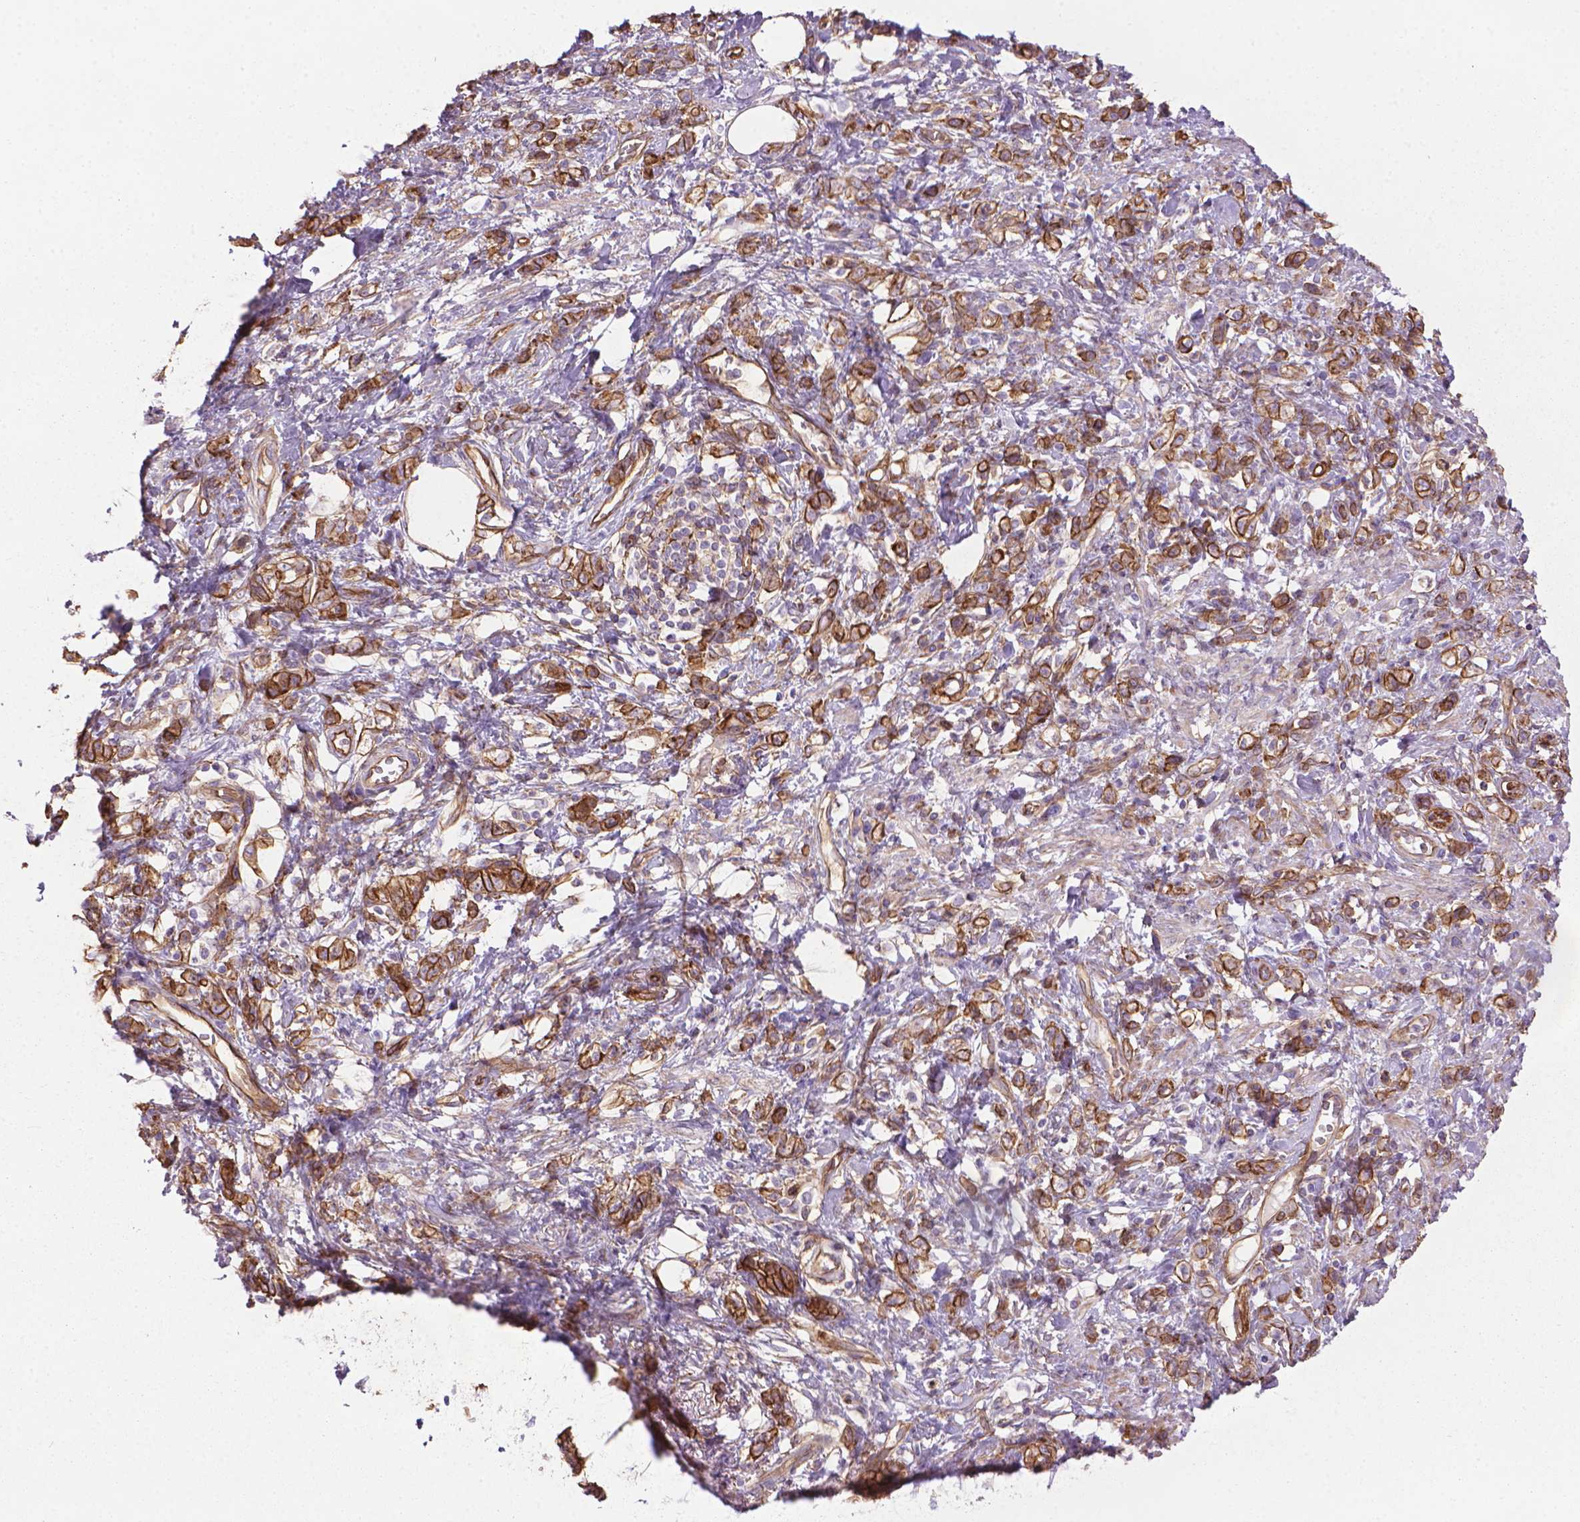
{"staining": {"intensity": "strong", "quantity": ">75%", "location": "cytoplasmic/membranous"}, "tissue": "stomach cancer", "cell_type": "Tumor cells", "image_type": "cancer", "snomed": [{"axis": "morphology", "description": "Adenocarcinoma, NOS"}, {"axis": "topography", "description": "Stomach"}], "caption": "Protein expression analysis of stomach adenocarcinoma exhibits strong cytoplasmic/membranous staining in about >75% of tumor cells.", "gene": "TENT5A", "patient": {"sex": "male", "age": 77}}